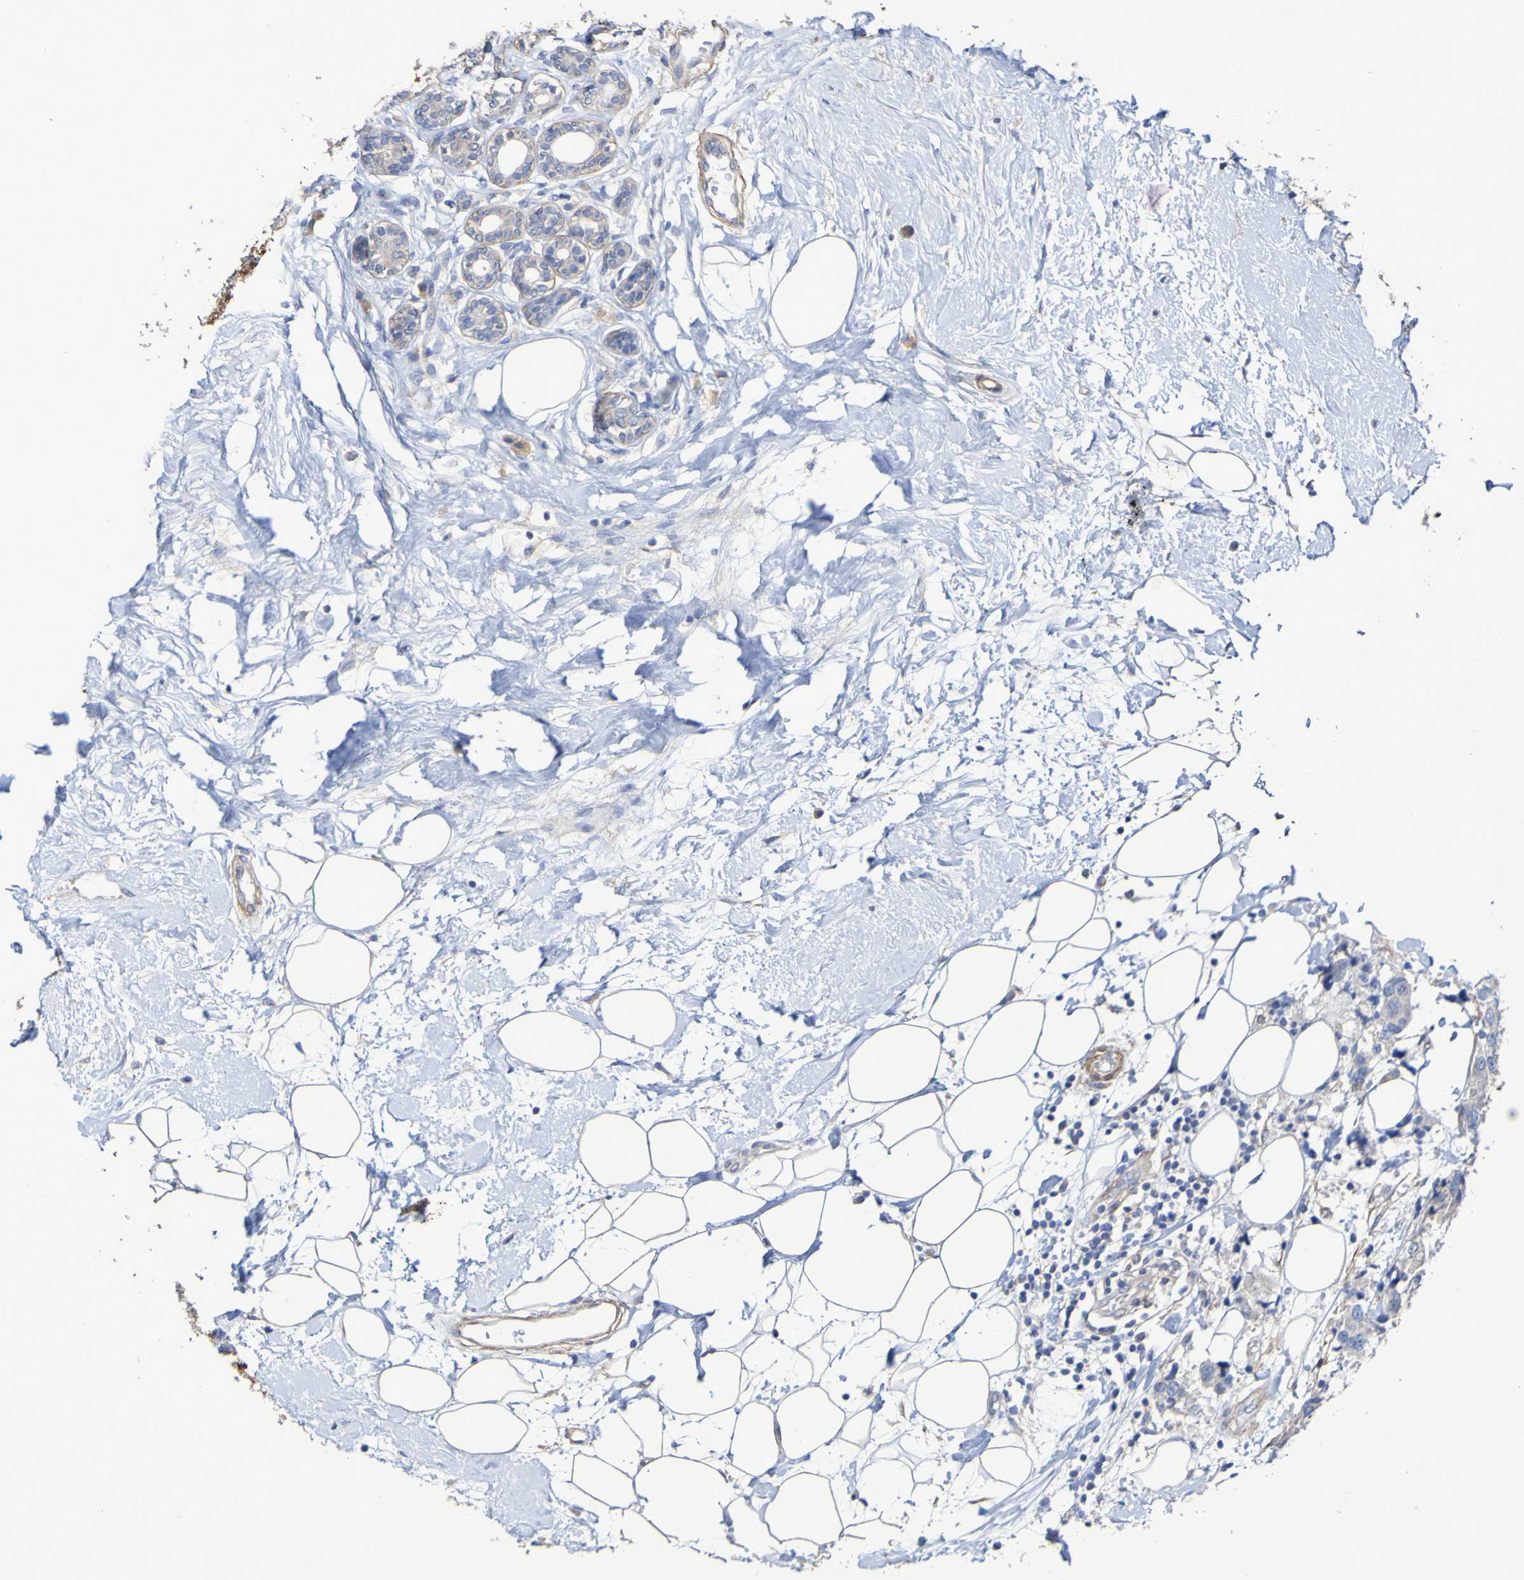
{"staining": {"intensity": "weak", "quantity": ">75%", "location": "cytoplasmic/membranous"}, "tissue": "breast cancer", "cell_type": "Tumor cells", "image_type": "cancer", "snomed": [{"axis": "morphology", "description": "Normal tissue, NOS"}, {"axis": "morphology", "description": "Duct carcinoma"}, {"axis": "topography", "description": "Breast"}], "caption": "Immunohistochemistry (IHC) histopathology image of neoplastic tissue: breast cancer stained using immunohistochemistry shows low levels of weak protein expression localized specifically in the cytoplasmic/membranous of tumor cells, appearing as a cytoplasmic/membranous brown color.", "gene": "SRPRB", "patient": {"sex": "female", "age": 39}}